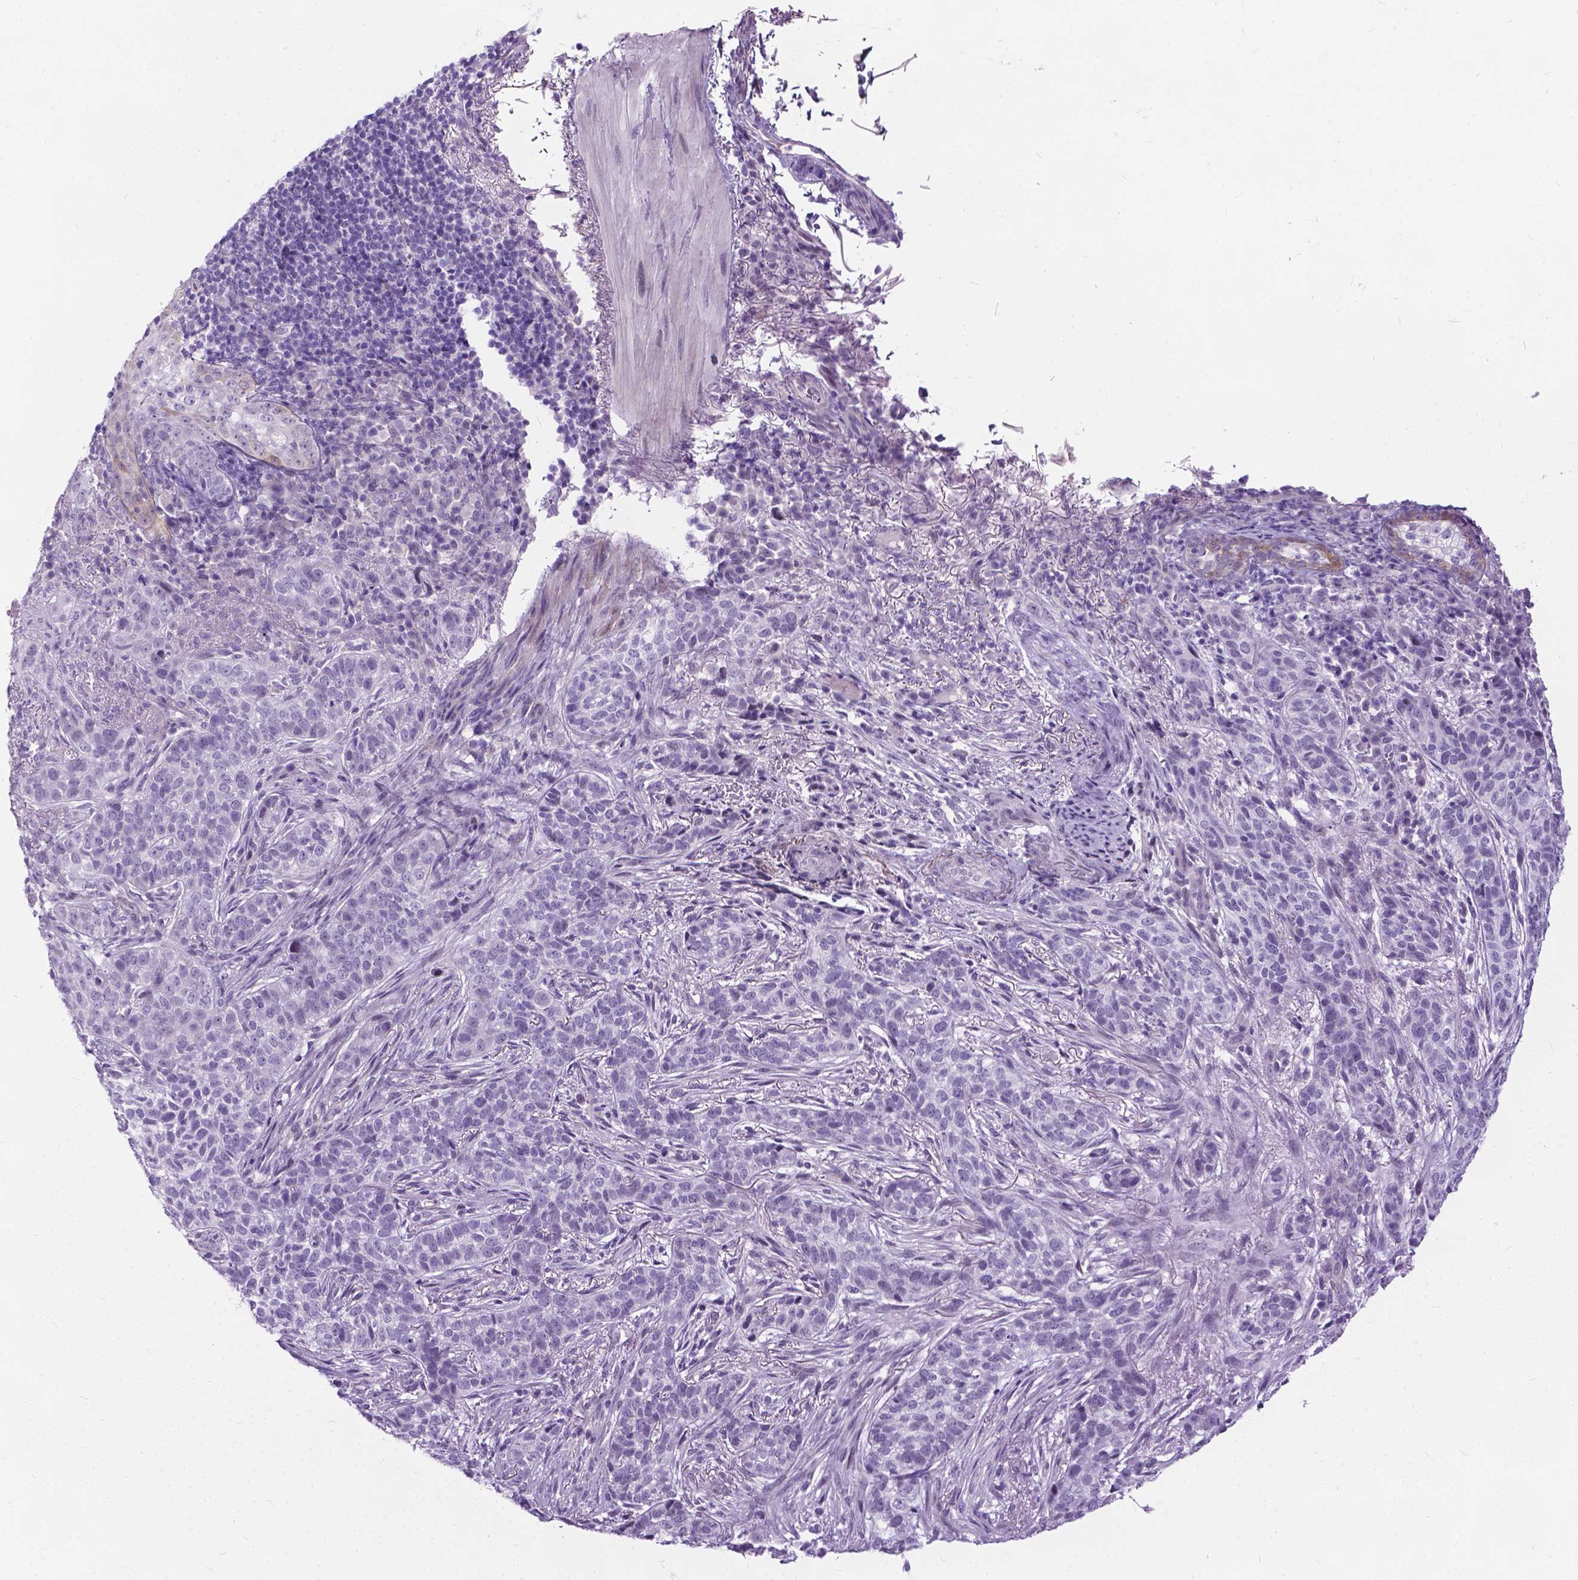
{"staining": {"intensity": "negative", "quantity": "none", "location": "none"}, "tissue": "skin cancer", "cell_type": "Tumor cells", "image_type": "cancer", "snomed": [{"axis": "morphology", "description": "Basal cell carcinoma"}, {"axis": "topography", "description": "Skin"}], "caption": "Immunohistochemical staining of human basal cell carcinoma (skin) demonstrates no significant positivity in tumor cells. (DAB (3,3'-diaminobenzidine) immunohistochemistry visualized using brightfield microscopy, high magnification).", "gene": "PROB1", "patient": {"sex": "female", "age": 69}}